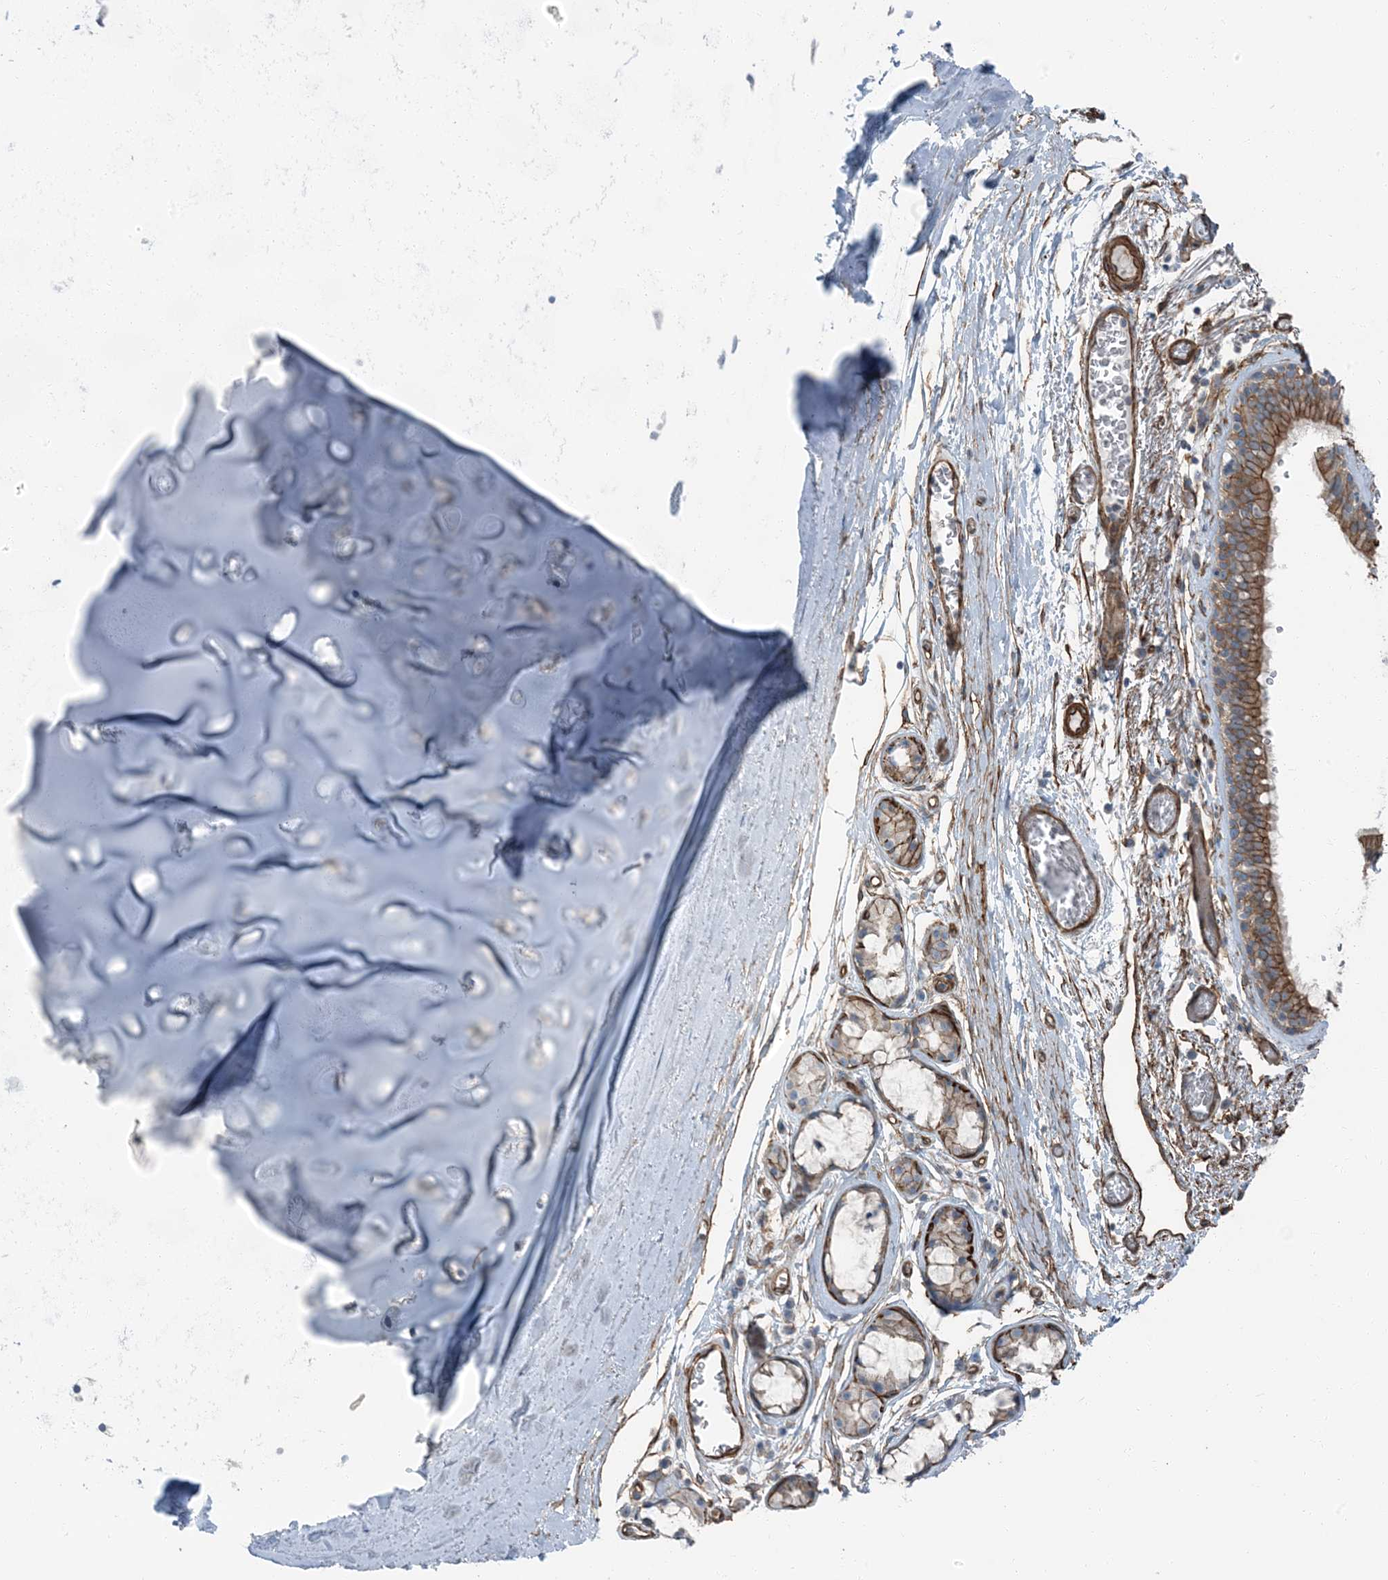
{"staining": {"intensity": "moderate", "quantity": ">75%", "location": "cytoplasmic/membranous"}, "tissue": "bronchus", "cell_type": "Respiratory epithelial cells", "image_type": "normal", "snomed": [{"axis": "morphology", "description": "Normal tissue, NOS"}, {"axis": "topography", "description": "Bronchus"}, {"axis": "topography", "description": "Lung"}], "caption": "Benign bronchus was stained to show a protein in brown. There is medium levels of moderate cytoplasmic/membranous staining in approximately >75% of respiratory epithelial cells.", "gene": "ZFP90", "patient": {"sex": "male", "age": 56}}